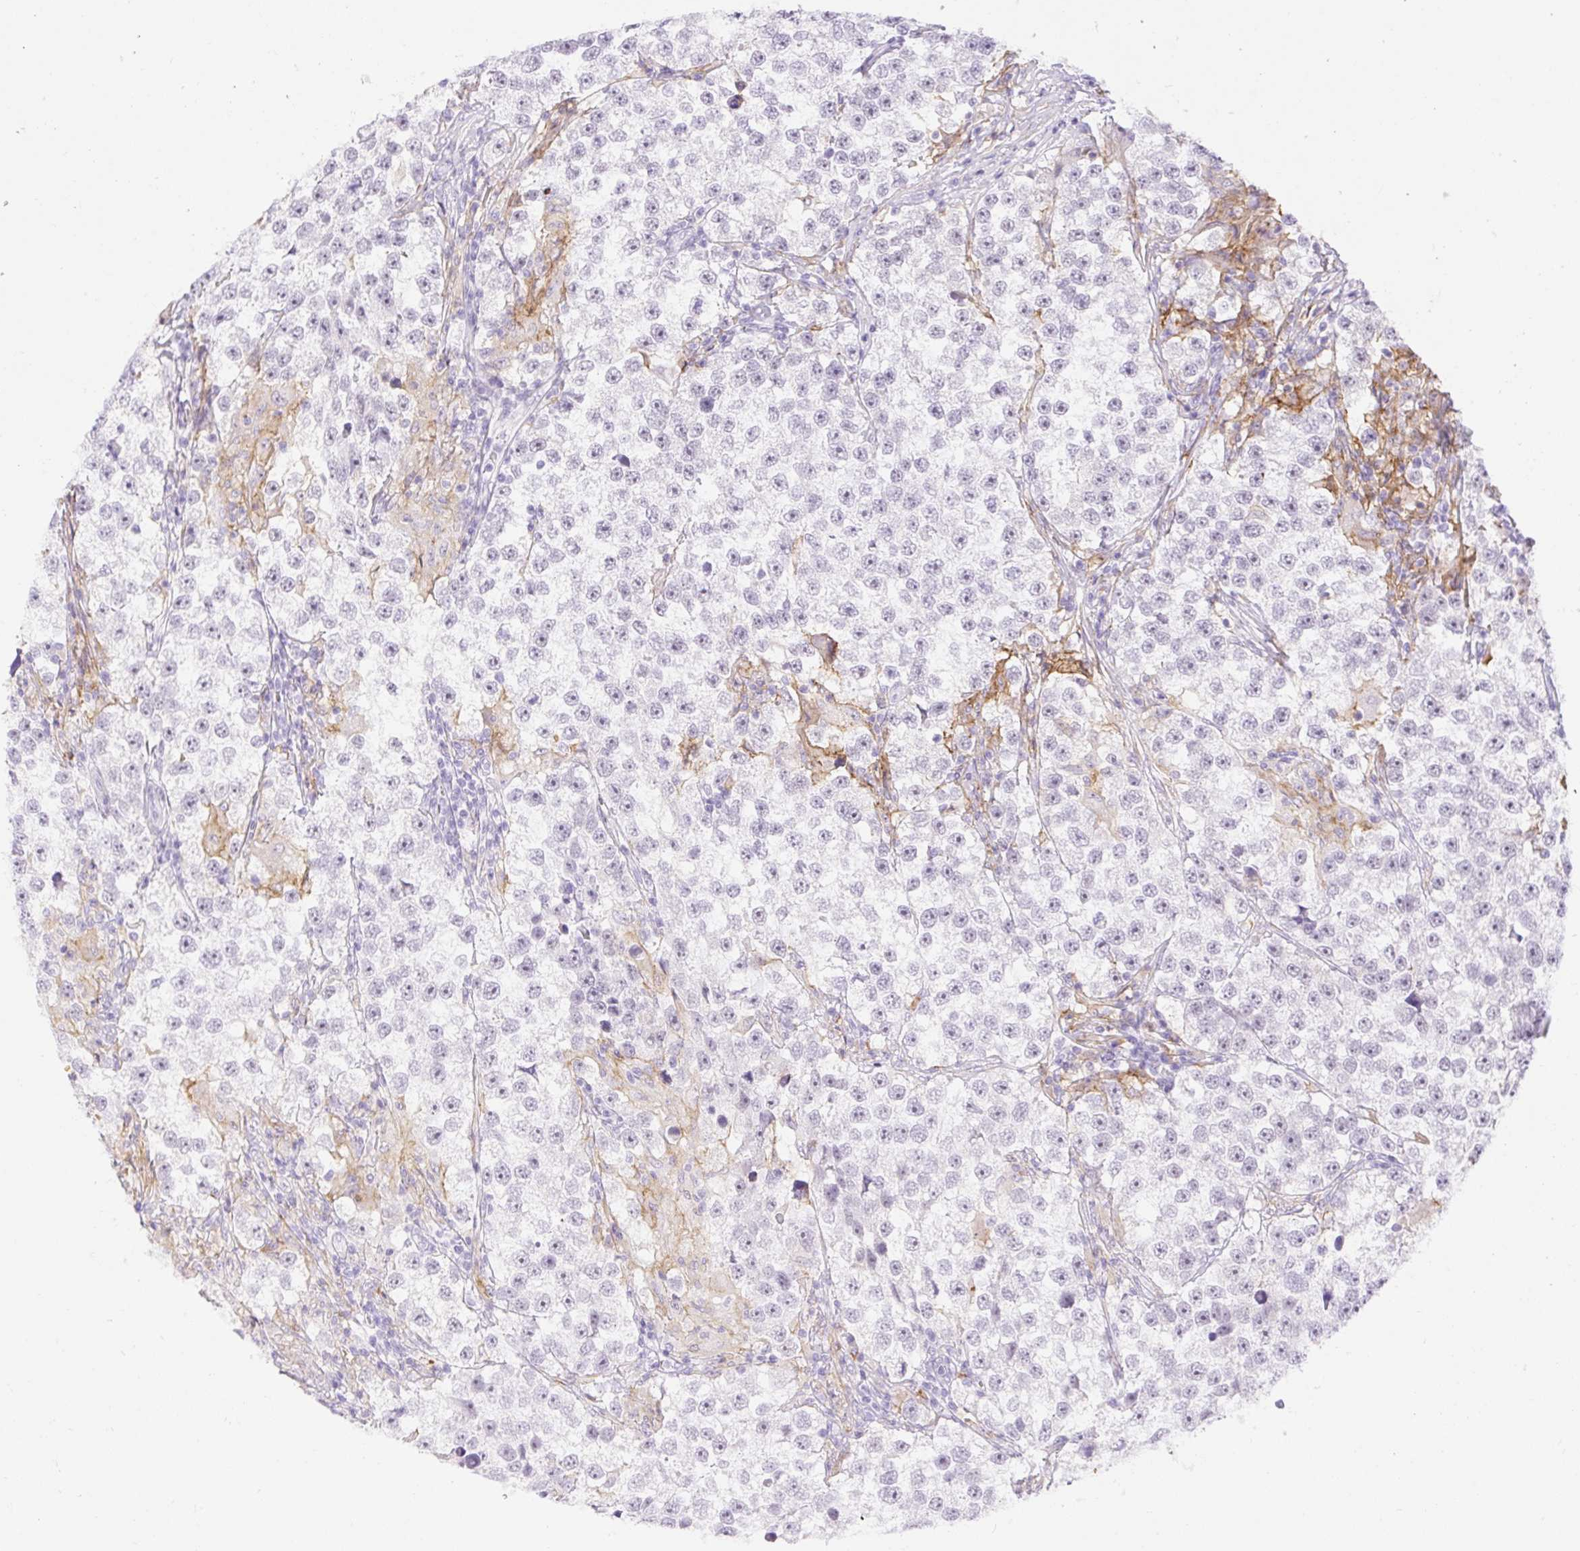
{"staining": {"intensity": "negative", "quantity": "none", "location": "none"}, "tissue": "testis cancer", "cell_type": "Tumor cells", "image_type": "cancer", "snomed": [{"axis": "morphology", "description": "Seminoma, NOS"}, {"axis": "topography", "description": "Testis"}], "caption": "A micrograph of testis cancer stained for a protein demonstrates no brown staining in tumor cells.", "gene": "SIGLEC1", "patient": {"sex": "male", "age": 46}}